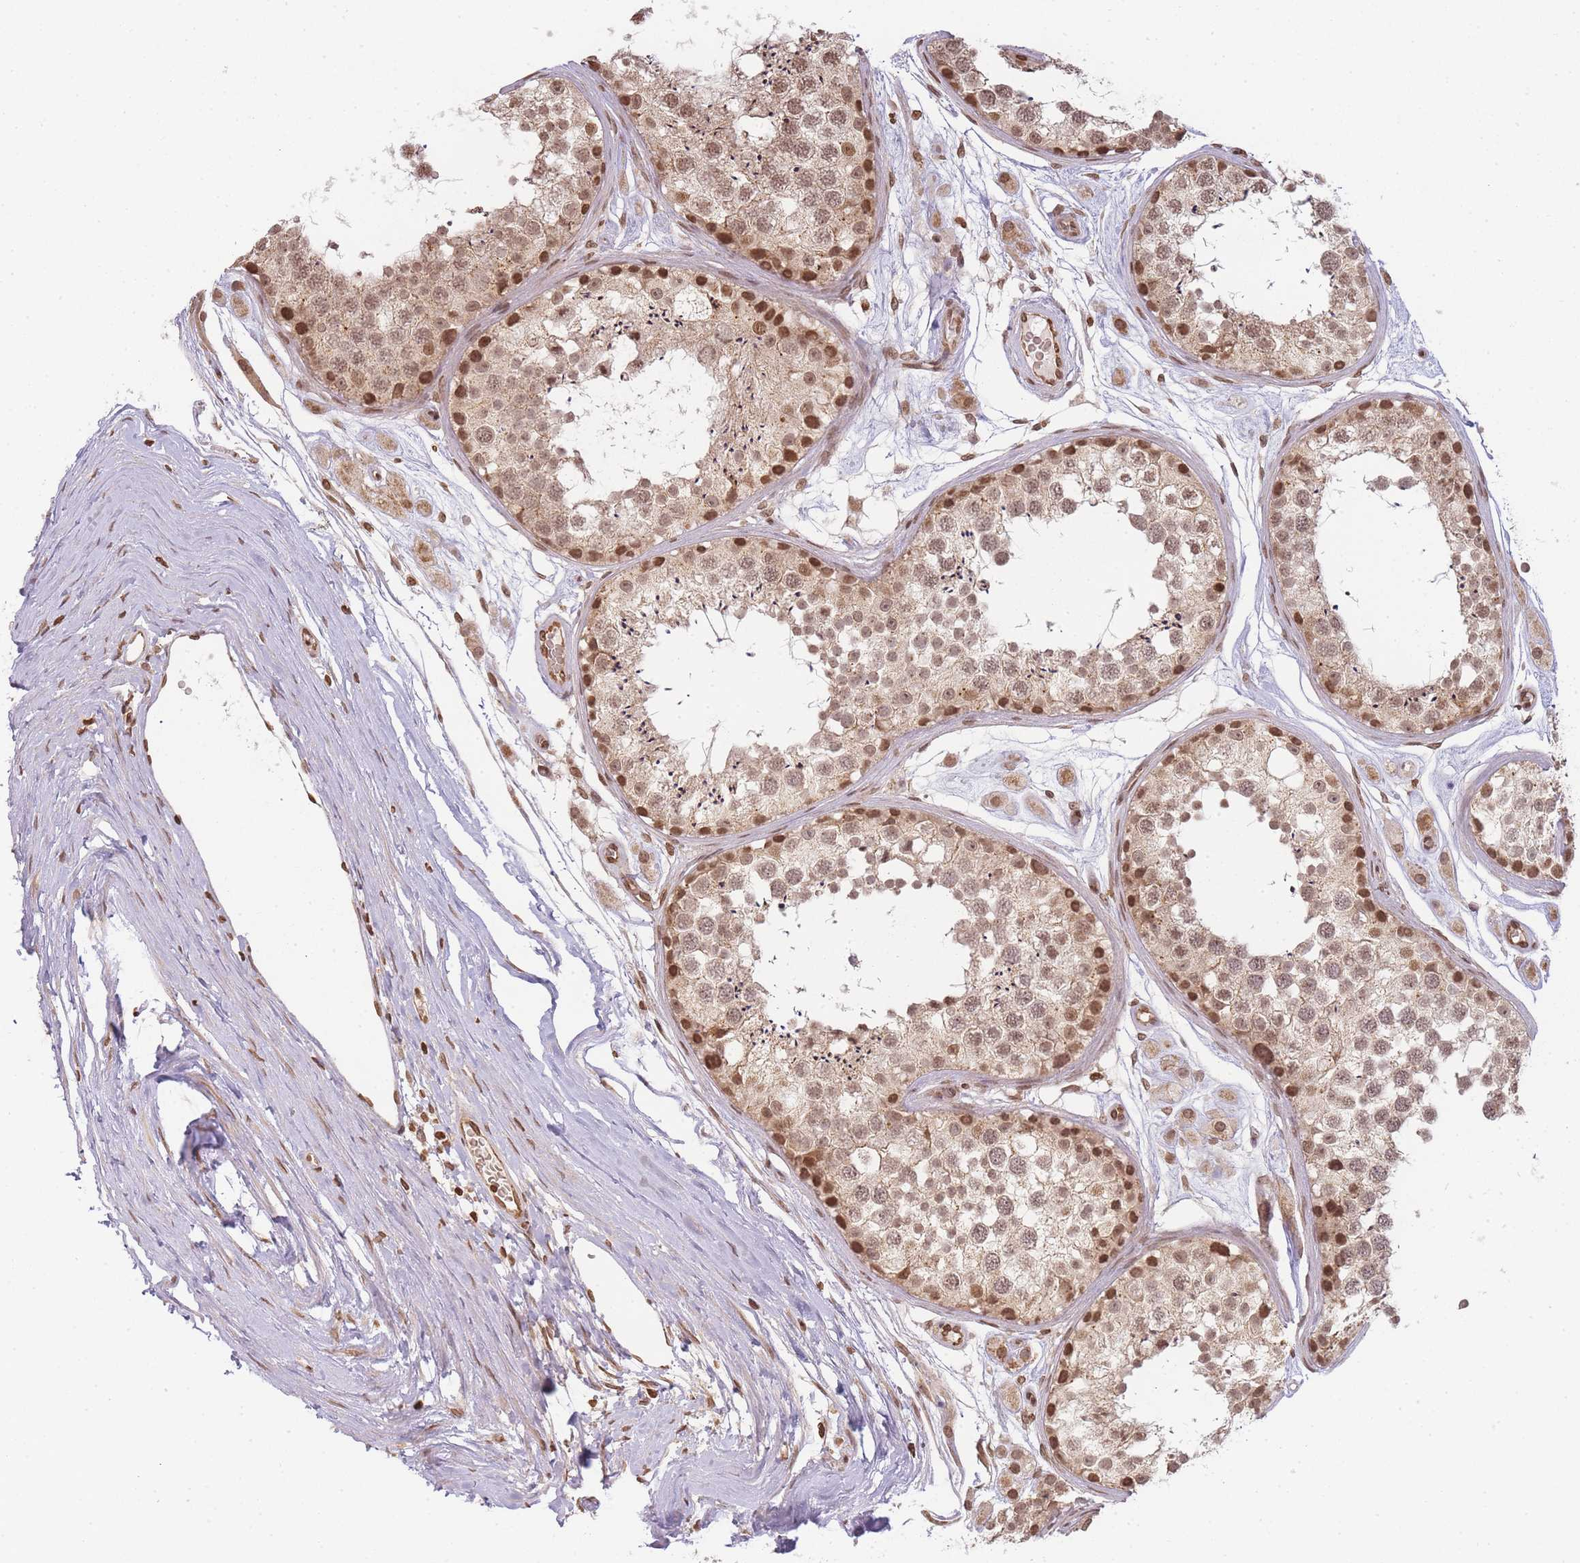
{"staining": {"intensity": "strong", "quantity": "25%-75%", "location": "cytoplasmic/membranous,nuclear"}, "tissue": "testis", "cell_type": "Cells in seminiferous ducts", "image_type": "normal", "snomed": [{"axis": "morphology", "description": "Normal tissue, NOS"}, {"axis": "topography", "description": "Testis"}], "caption": "Testis stained with immunohistochemistry (IHC) reveals strong cytoplasmic/membranous,nuclear staining in about 25%-75% of cells in seminiferous ducts. (DAB (3,3'-diaminobenzidine) IHC, brown staining for protein, blue staining for nuclei).", "gene": "WWTR1", "patient": {"sex": "male", "age": 25}}